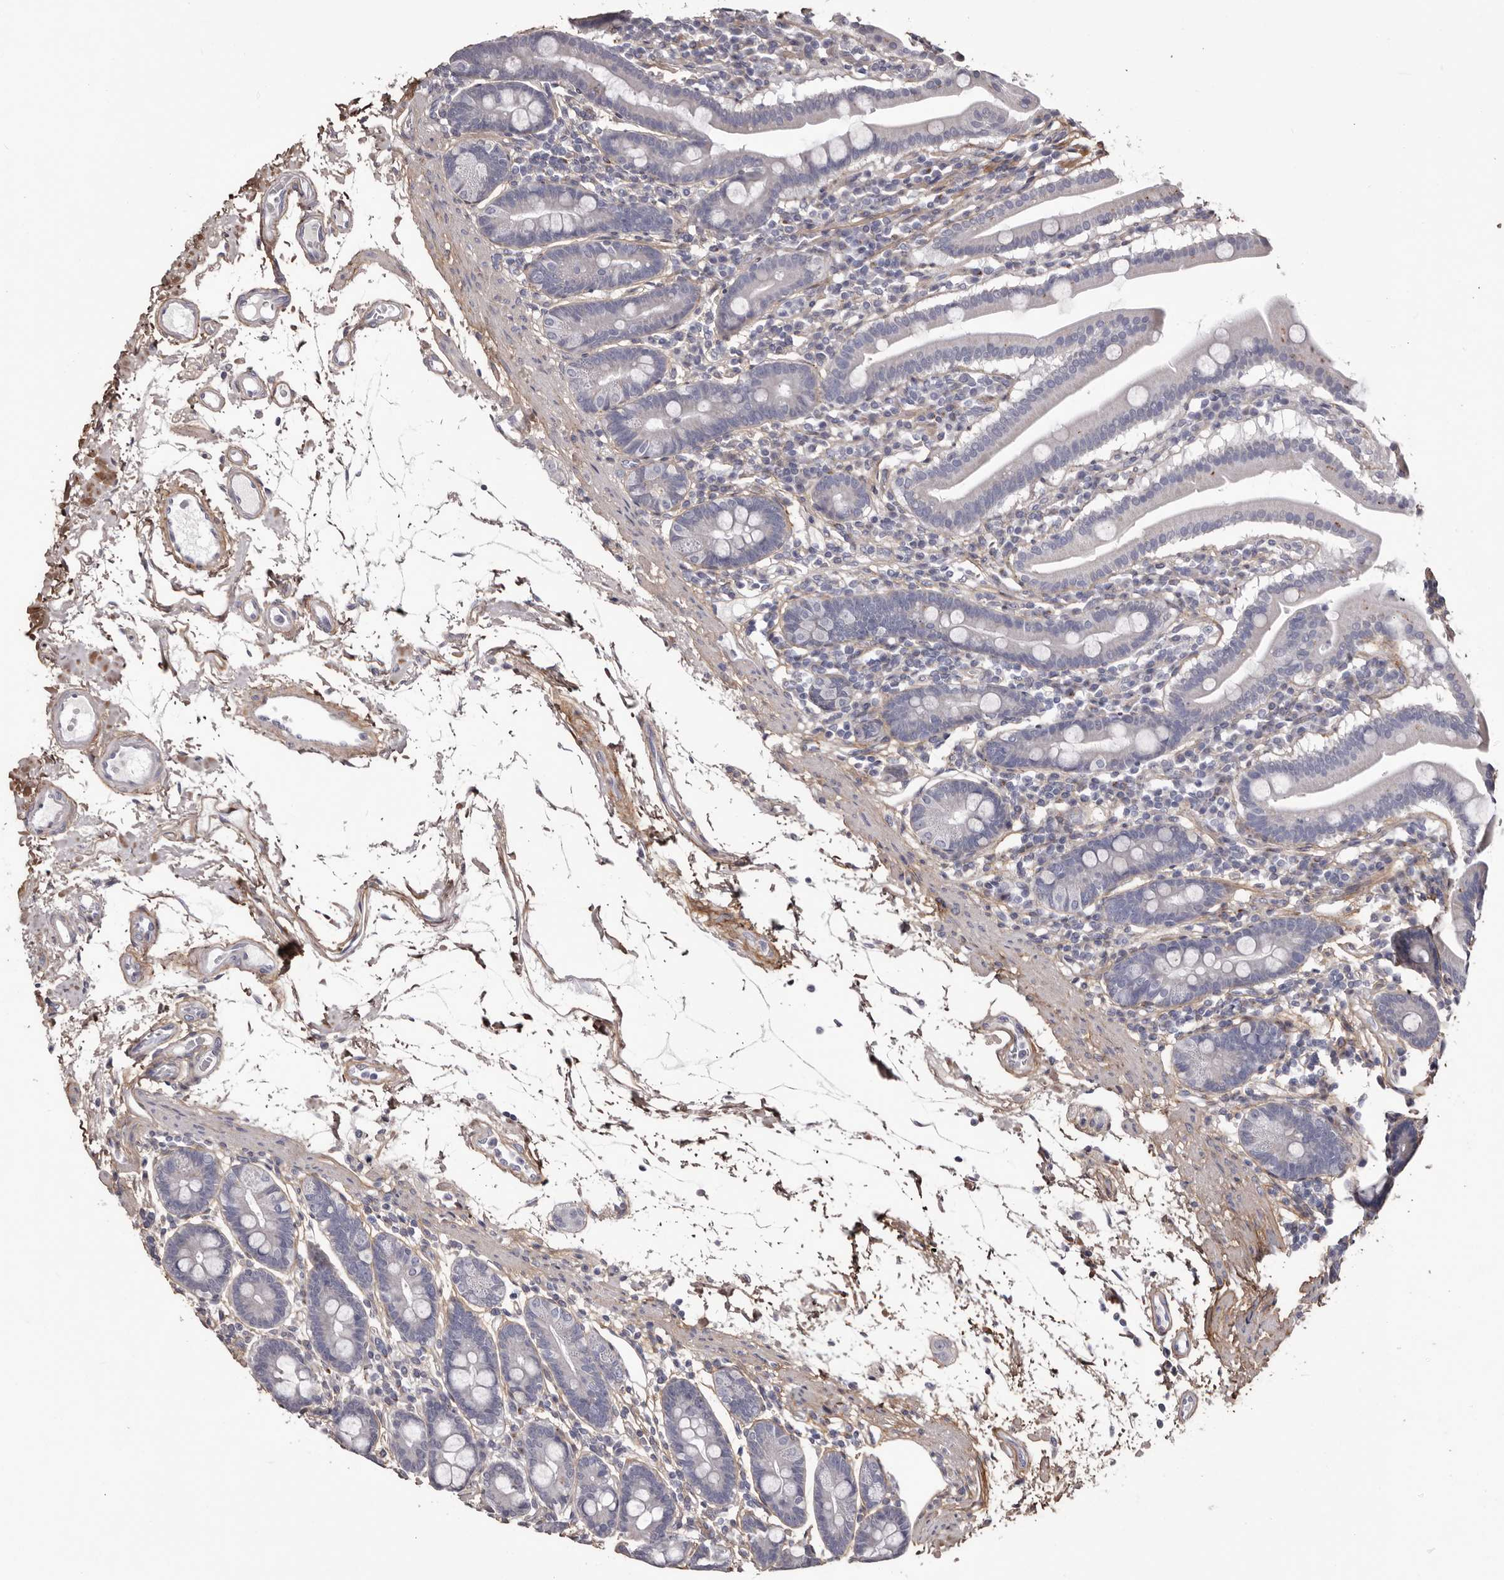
{"staining": {"intensity": "negative", "quantity": "none", "location": "none"}, "tissue": "duodenum", "cell_type": "Glandular cells", "image_type": "normal", "snomed": [{"axis": "morphology", "description": "Normal tissue, NOS"}, {"axis": "morphology", "description": "Adenocarcinoma, NOS"}, {"axis": "topography", "description": "Pancreas"}, {"axis": "topography", "description": "Duodenum"}], "caption": "Photomicrograph shows no significant protein staining in glandular cells of benign duodenum. Brightfield microscopy of IHC stained with DAB (brown) and hematoxylin (blue), captured at high magnification.", "gene": "COL6A1", "patient": {"sex": "male", "age": 50}}